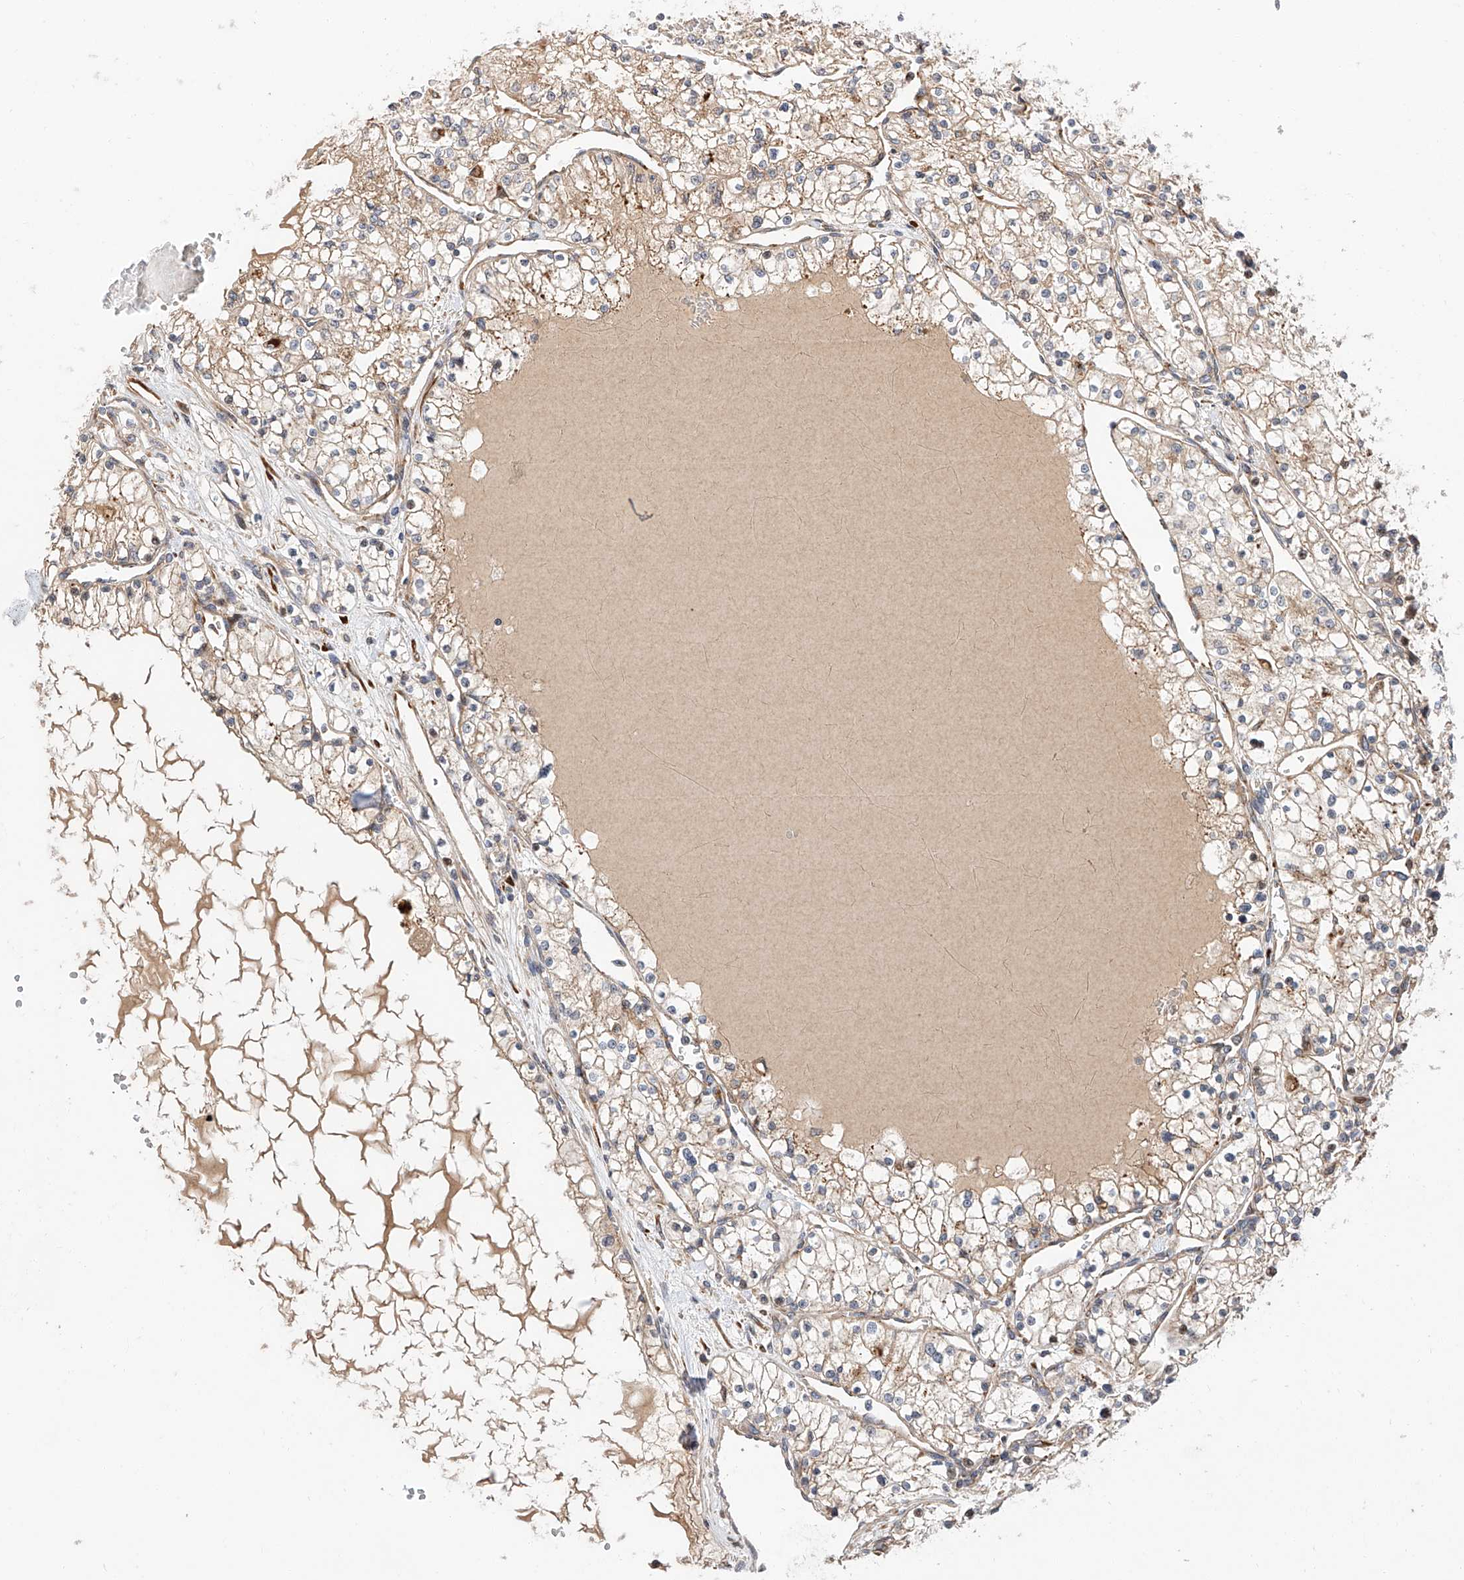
{"staining": {"intensity": "weak", "quantity": ">75%", "location": "cytoplasmic/membranous"}, "tissue": "renal cancer", "cell_type": "Tumor cells", "image_type": "cancer", "snomed": [{"axis": "morphology", "description": "Normal tissue, NOS"}, {"axis": "morphology", "description": "Adenocarcinoma, NOS"}, {"axis": "topography", "description": "Kidney"}], "caption": "Immunohistochemical staining of renal cancer displays low levels of weak cytoplasmic/membranous expression in approximately >75% of tumor cells.", "gene": "DIRAS3", "patient": {"sex": "male", "age": 68}}